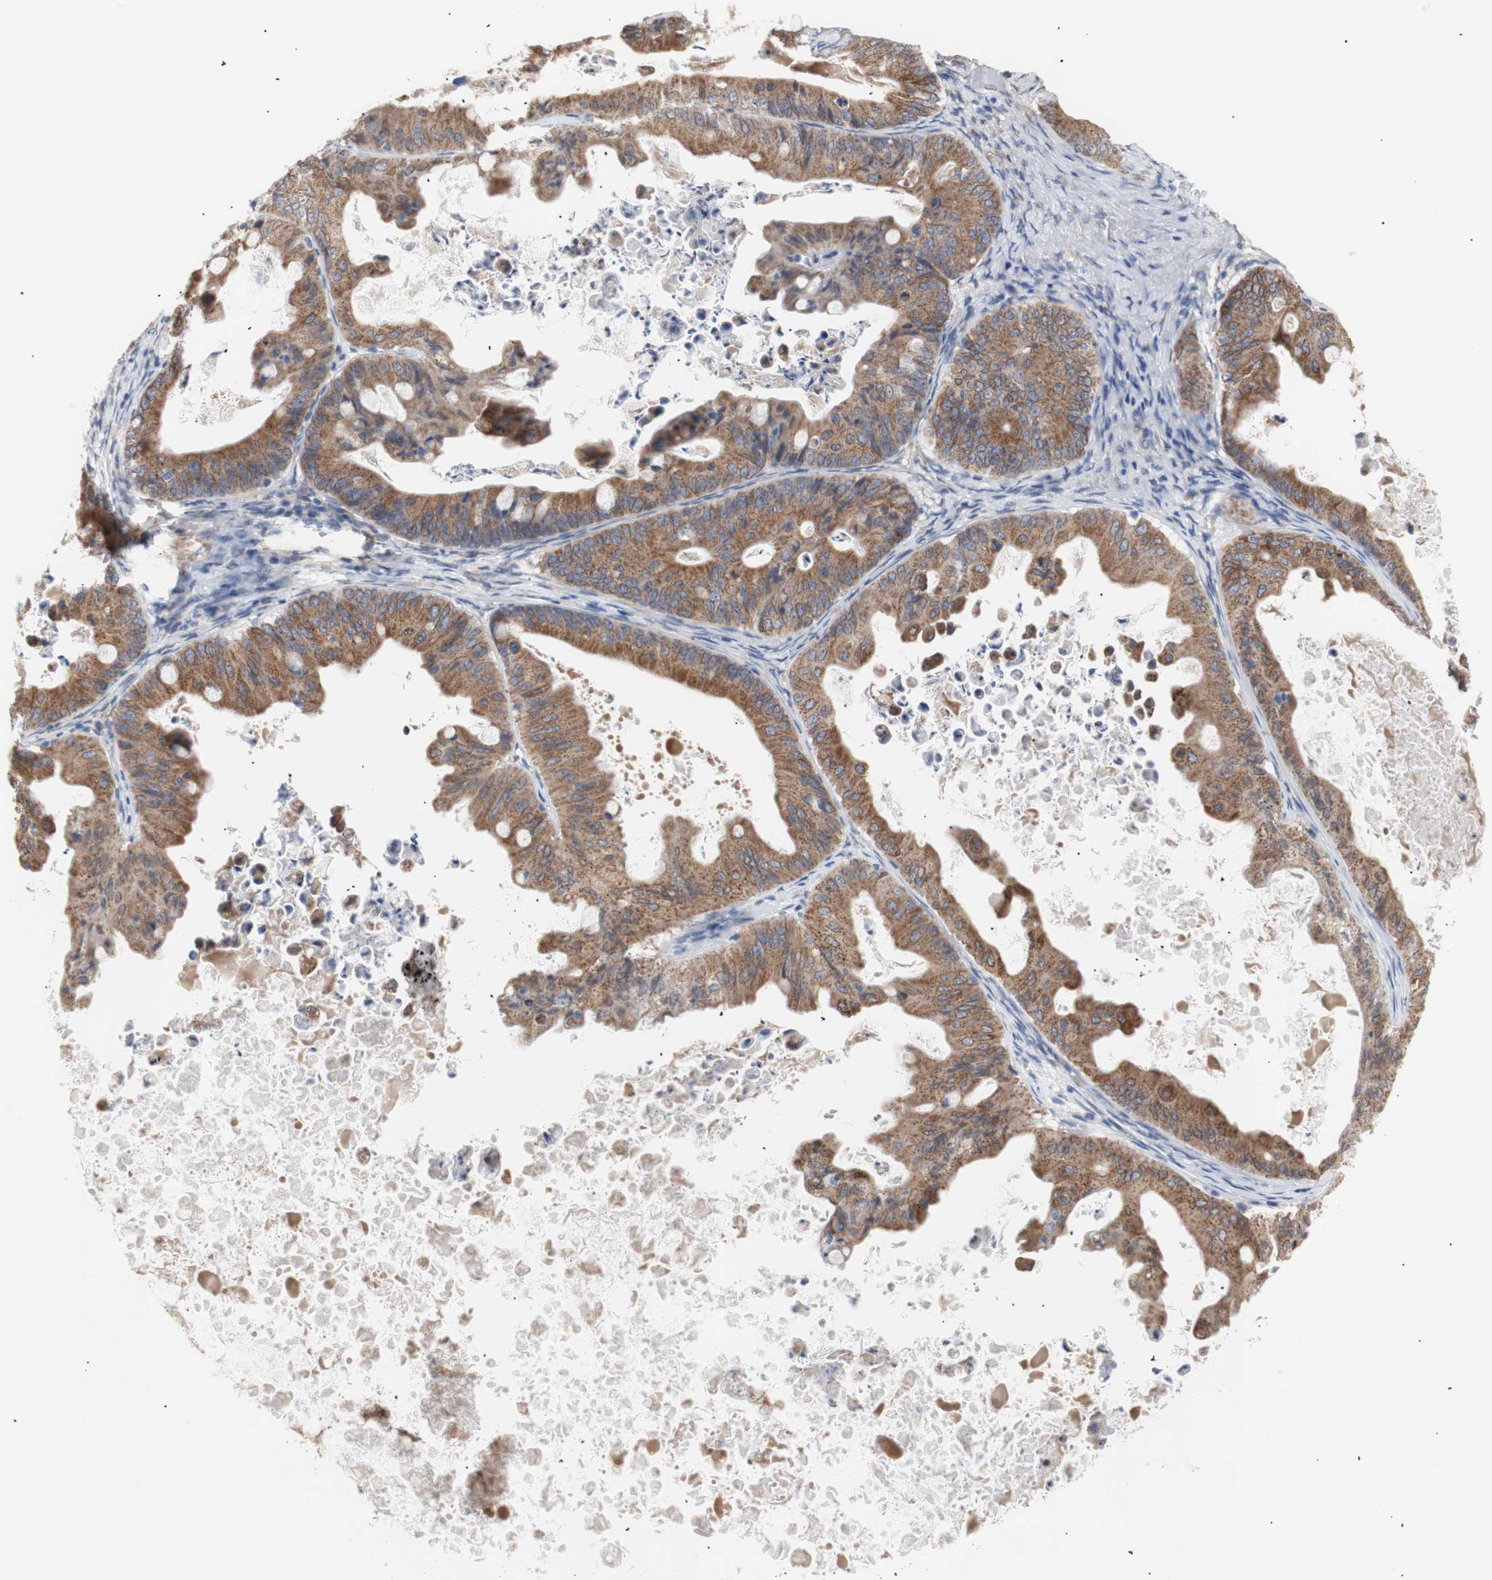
{"staining": {"intensity": "moderate", "quantity": ">75%", "location": "cytoplasmic/membranous"}, "tissue": "ovarian cancer", "cell_type": "Tumor cells", "image_type": "cancer", "snomed": [{"axis": "morphology", "description": "Cystadenocarcinoma, mucinous, NOS"}, {"axis": "topography", "description": "Ovary"}], "caption": "Ovarian mucinous cystadenocarcinoma stained with a brown dye demonstrates moderate cytoplasmic/membranous positive expression in approximately >75% of tumor cells.", "gene": "ERLIN1", "patient": {"sex": "female", "age": 37}}